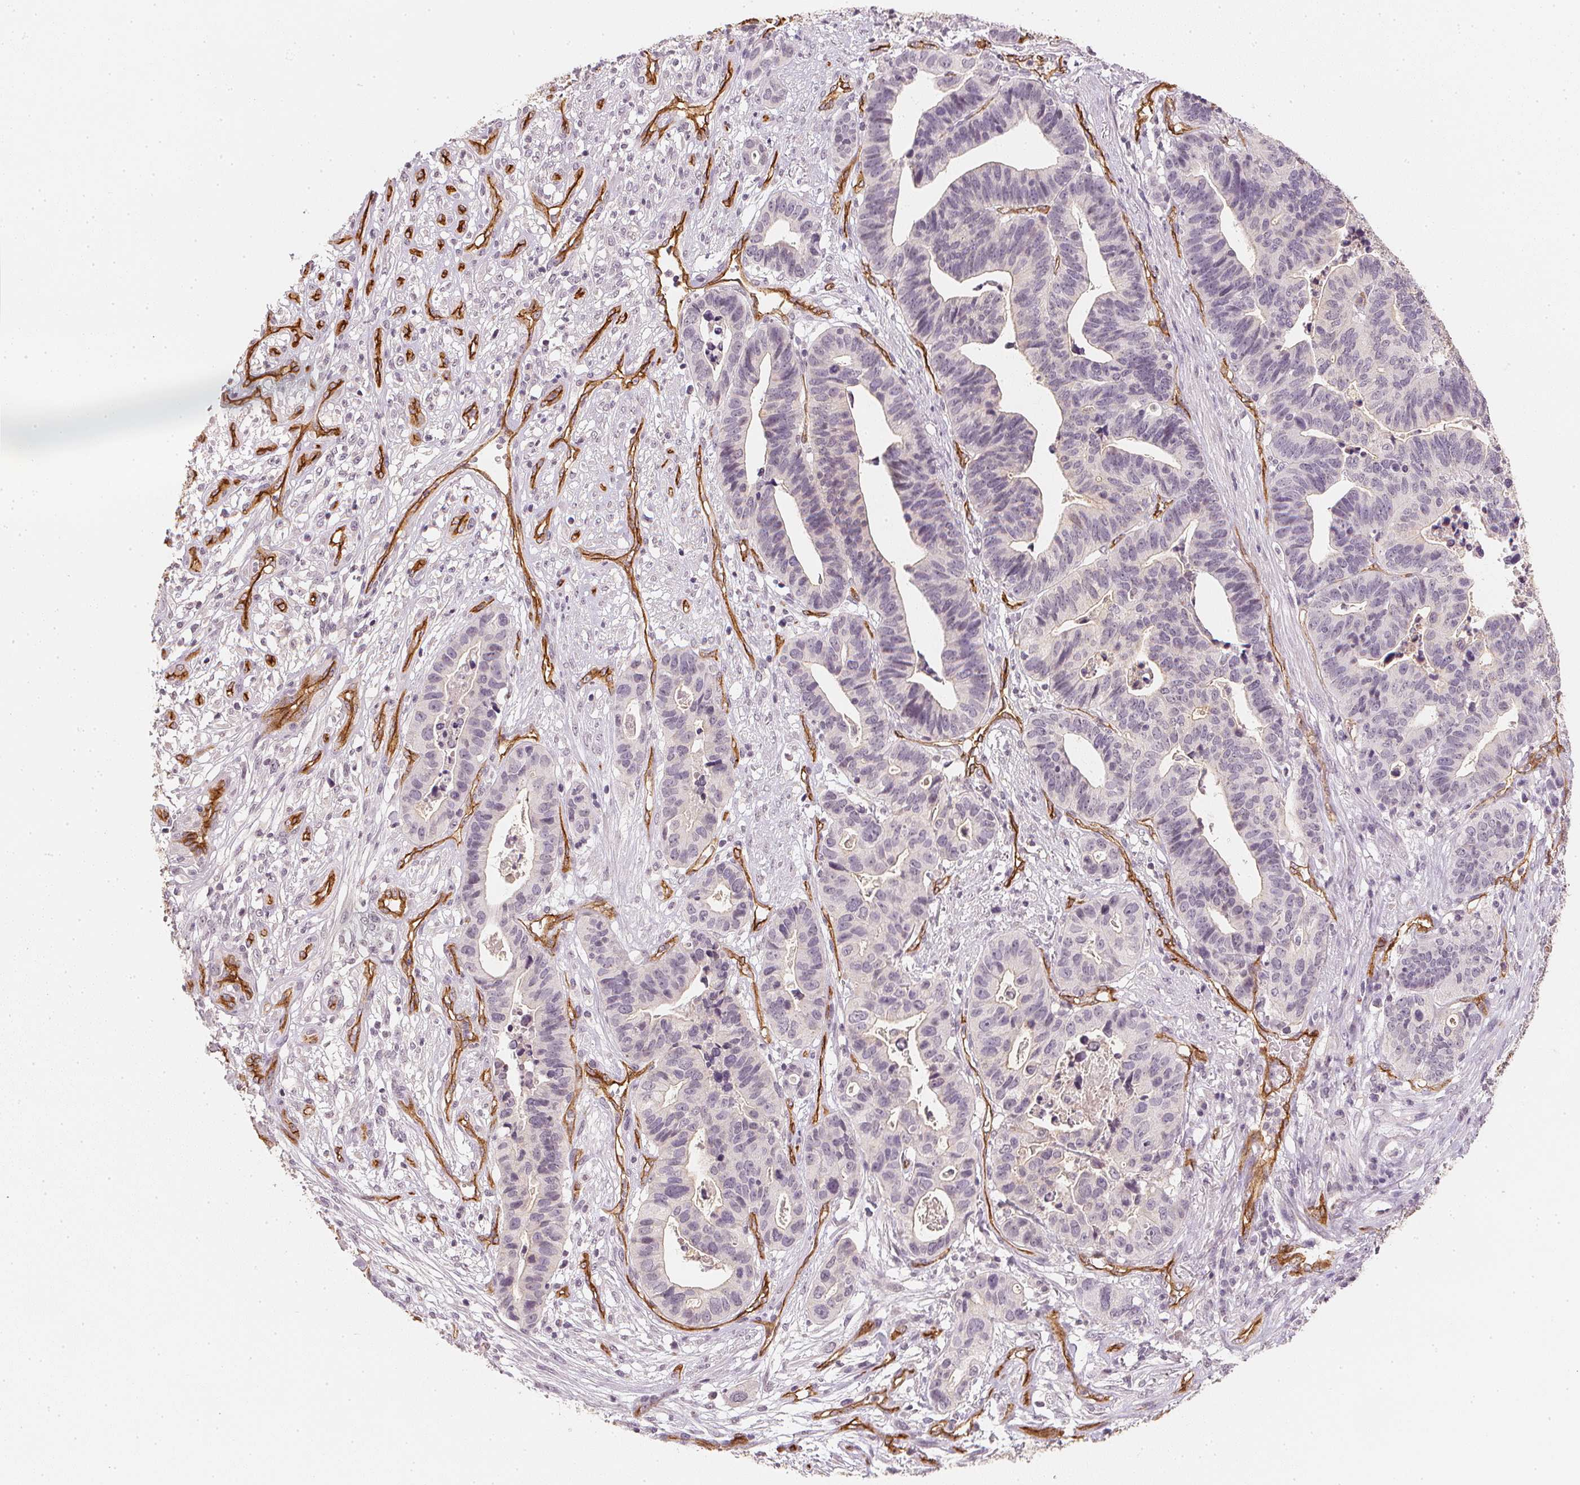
{"staining": {"intensity": "negative", "quantity": "none", "location": "none"}, "tissue": "stomach cancer", "cell_type": "Tumor cells", "image_type": "cancer", "snomed": [{"axis": "morphology", "description": "Adenocarcinoma, NOS"}, {"axis": "topography", "description": "Stomach, upper"}], "caption": "Immunohistochemistry micrograph of neoplastic tissue: human stomach adenocarcinoma stained with DAB exhibits no significant protein positivity in tumor cells.", "gene": "CIB1", "patient": {"sex": "female", "age": 67}}